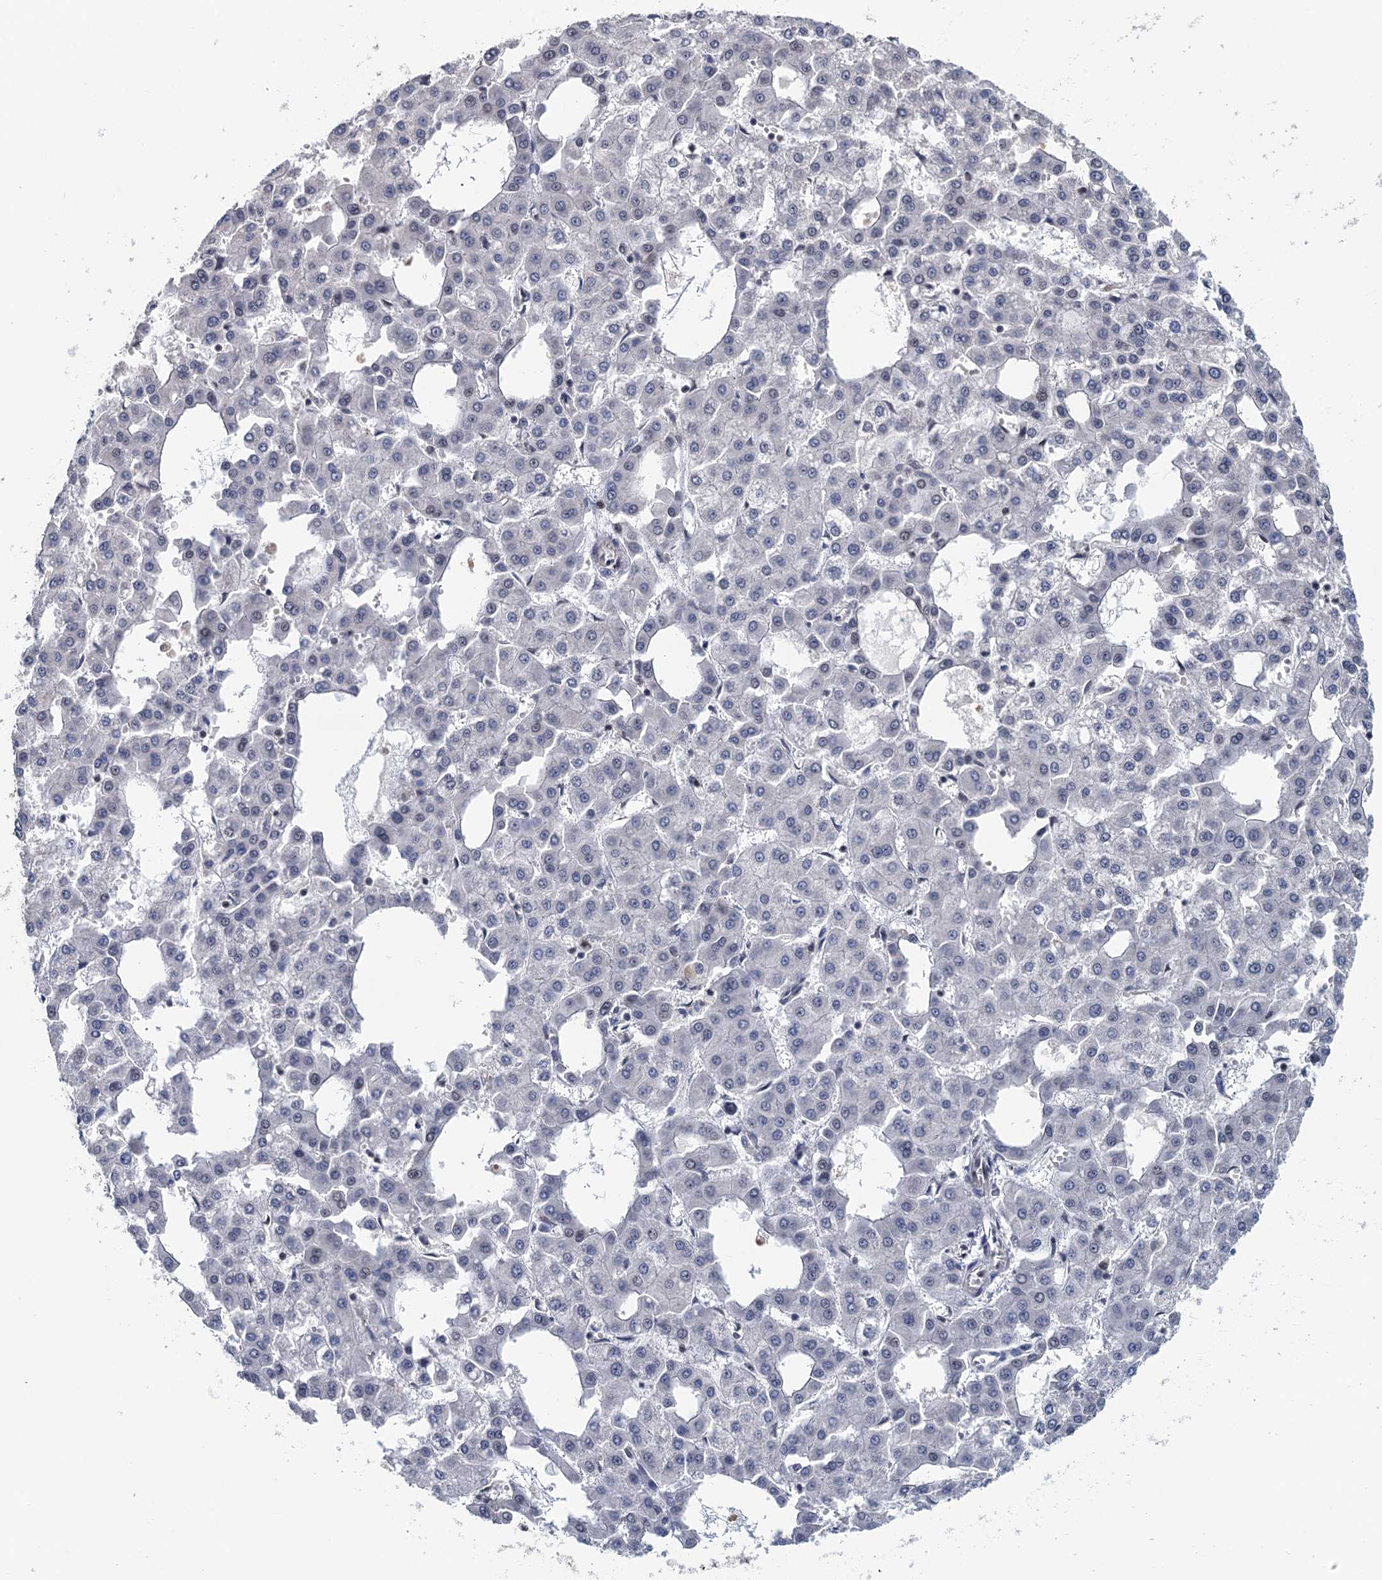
{"staining": {"intensity": "negative", "quantity": "none", "location": "none"}, "tissue": "liver cancer", "cell_type": "Tumor cells", "image_type": "cancer", "snomed": [{"axis": "morphology", "description": "Carcinoma, Hepatocellular, NOS"}, {"axis": "topography", "description": "Liver"}], "caption": "IHC of human liver cancer demonstrates no staining in tumor cells.", "gene": "RASSF4", "patient": {"sex": "male", "age": 47}}